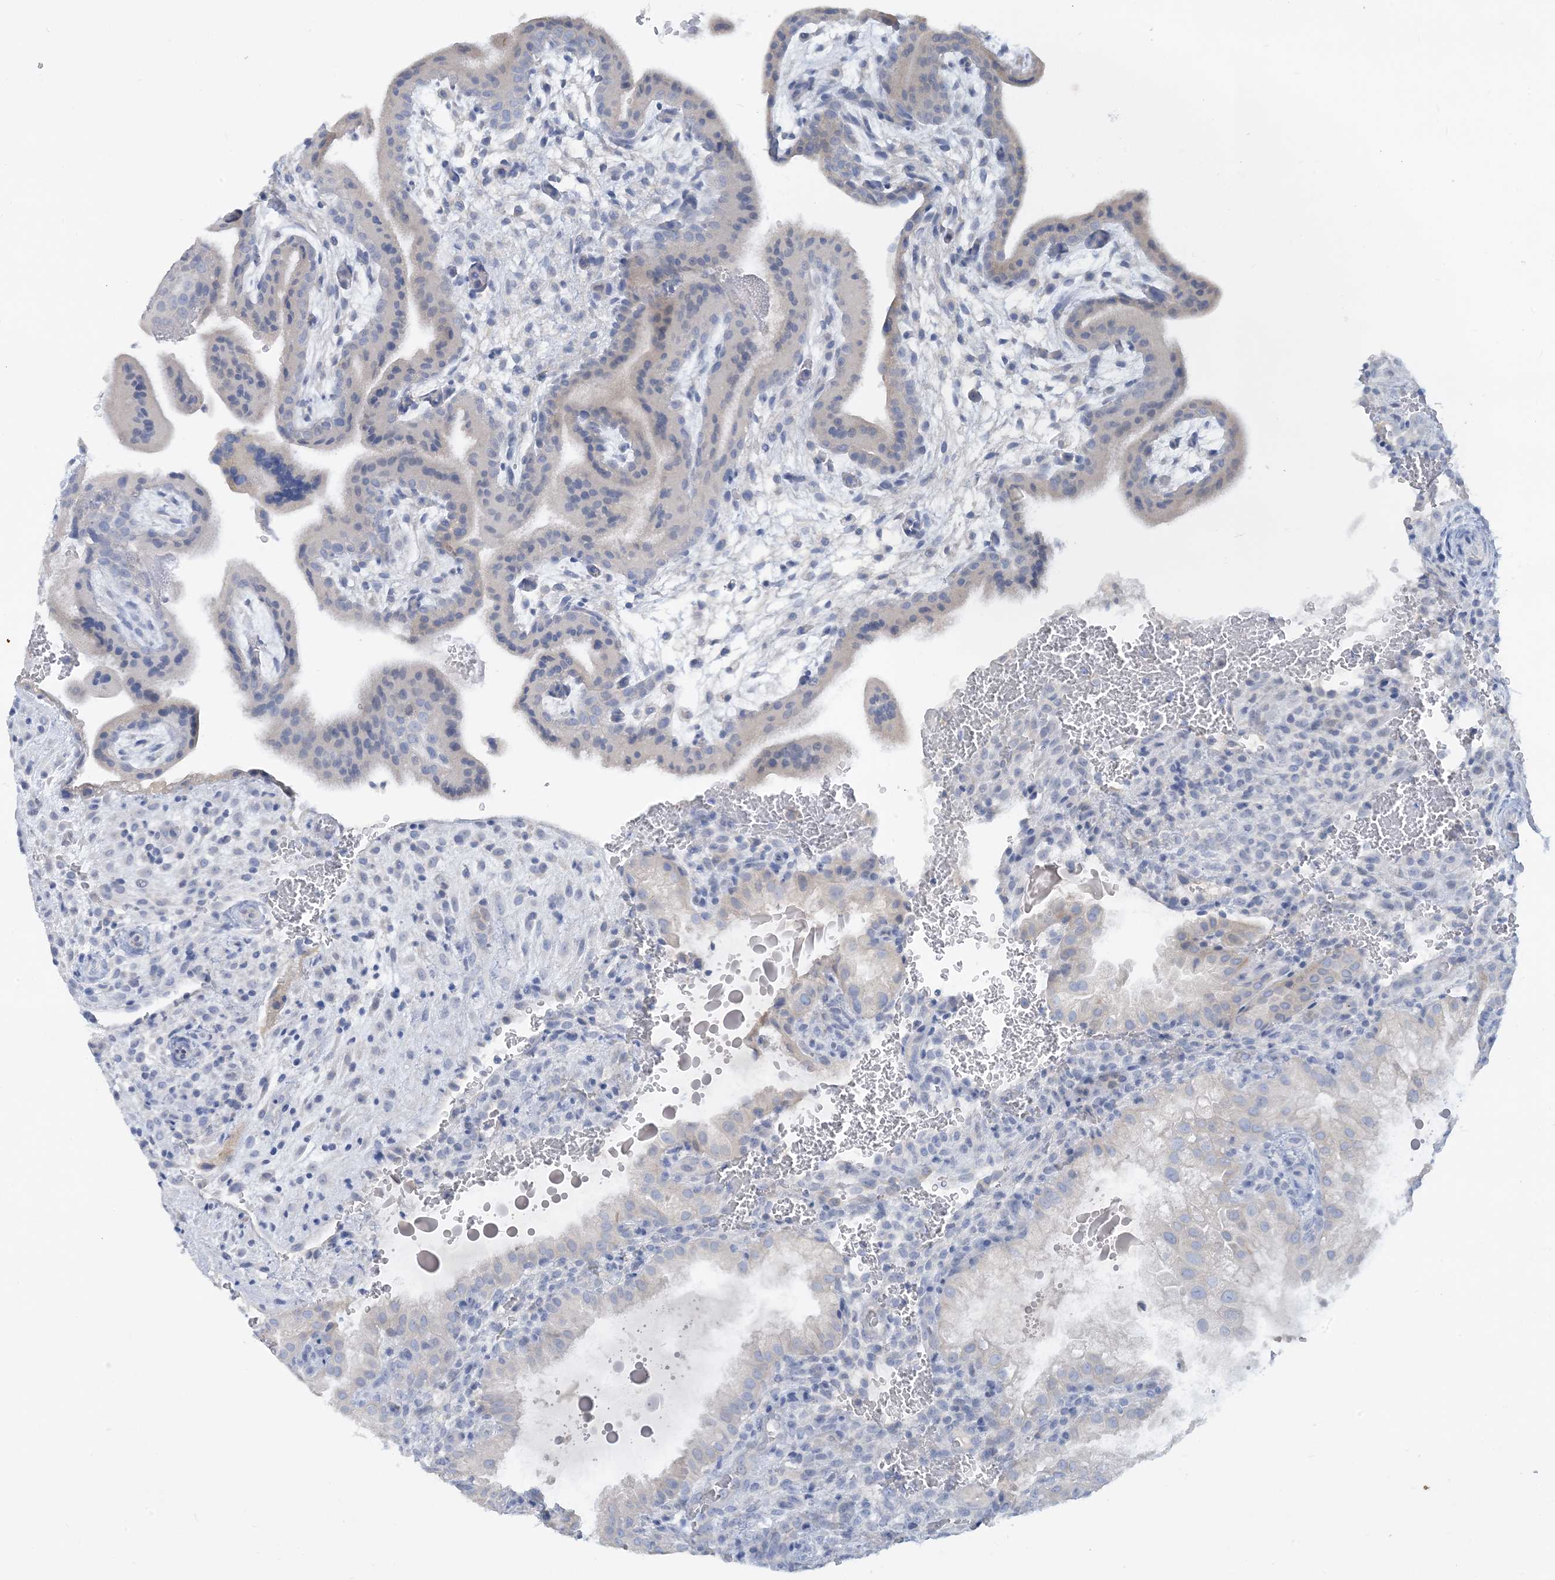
{"staining": {"intensity": "moderate", "quantity": "<25%", "location": "cytoplasmic/membranous"}, "tissue": "placenta", "cell_type": "Decidual cells", "image_type": "normal", "snomed": [{"axis": "morphology", "description": "Normal tissue, NOS"}, {"axis": "topography", "description": "Placenta"}], "caption": "Unremarkable placenta shows moderate cytoplasmic/membranous staining in about <25% of decidual cells (brown staining indicates protein expression, while blue staining denotes nuclei)..", "gene": "ZCCHC12", "patient": {"sex": "female", "age": 35}}